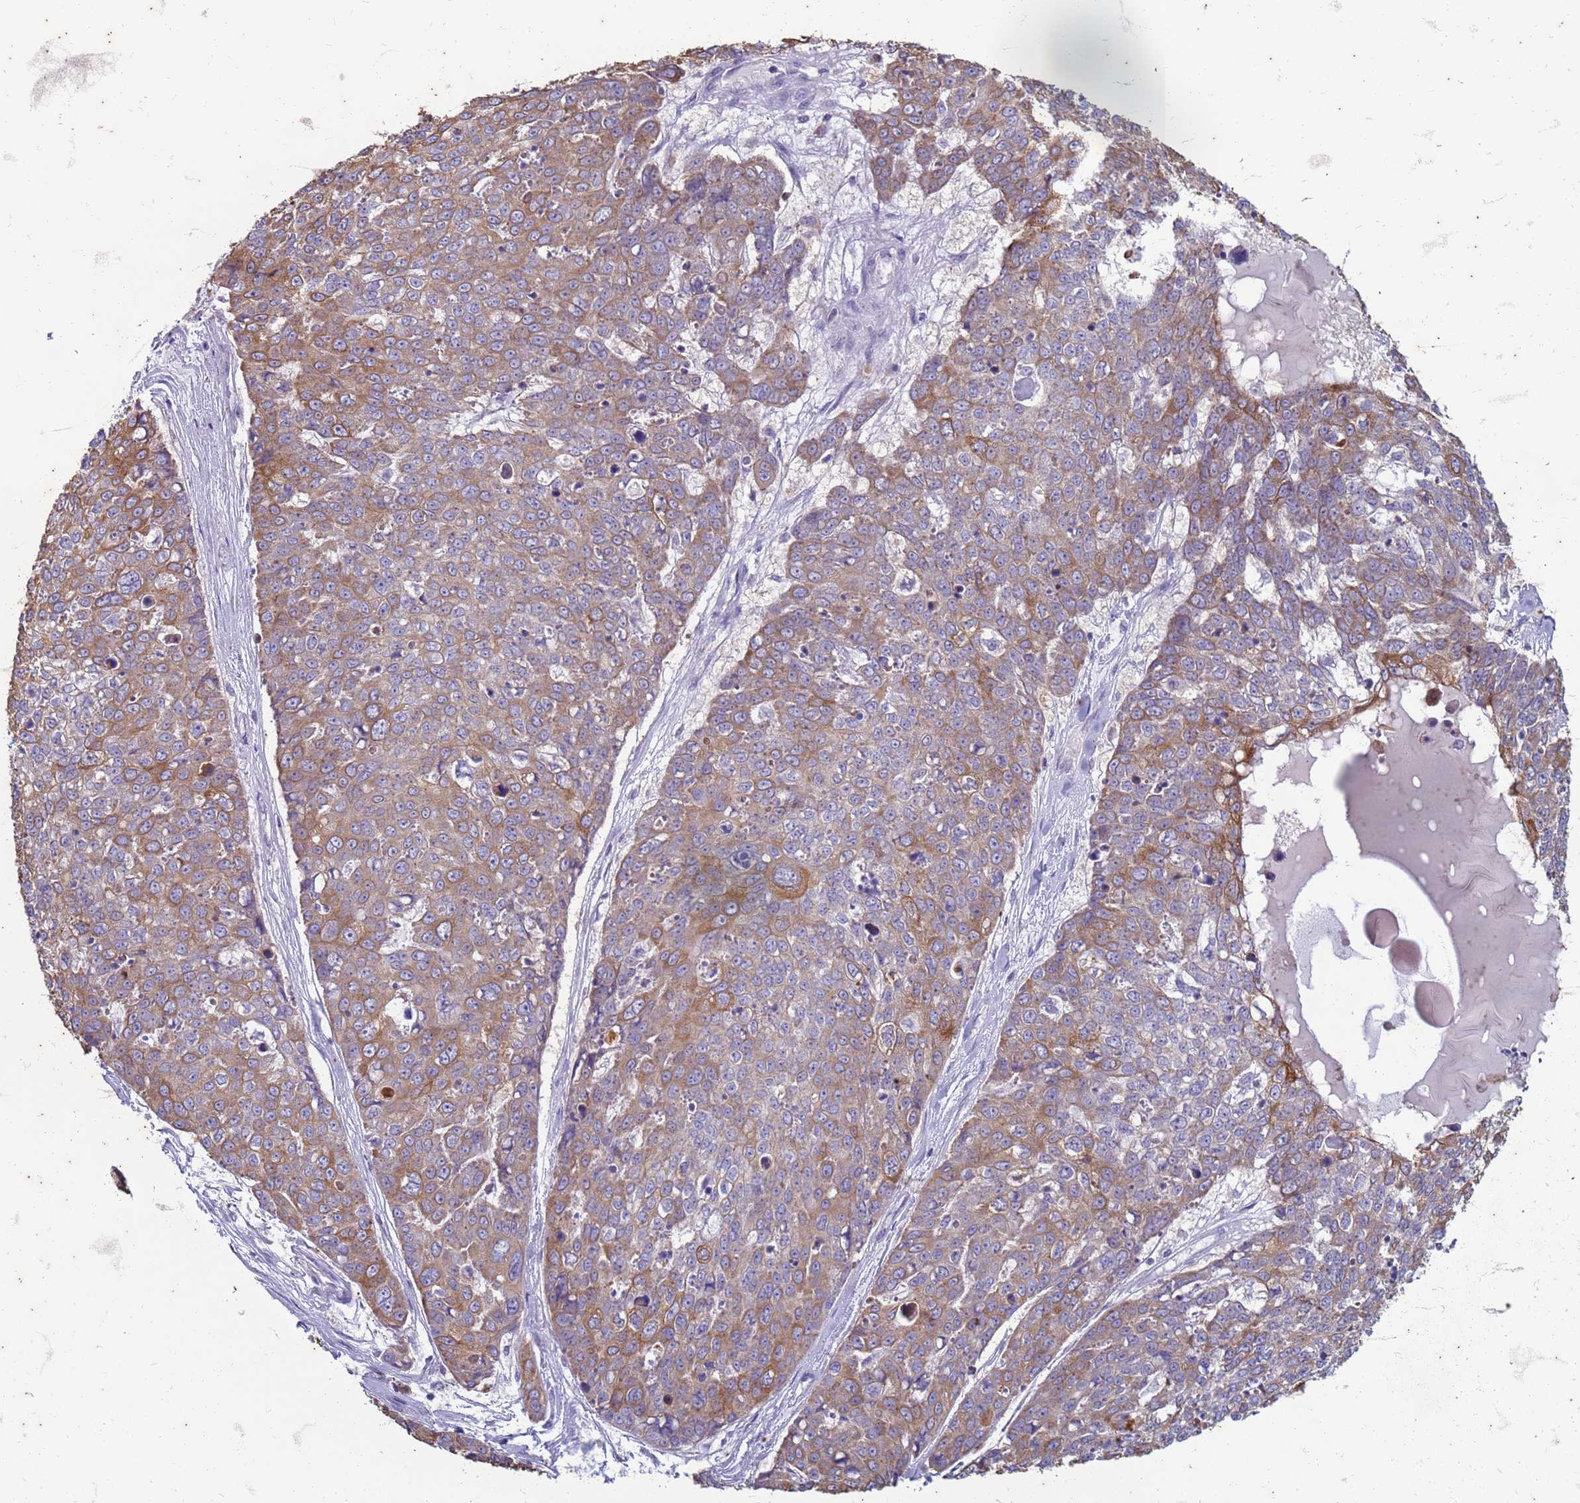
{"staining": {"intensity": "moderate", "quantity": "25%-75%", "location": "cytoplasmic/membranous"}, "tissue": "skin cancer", "cell_type": "Tumor cells", "image_type": "cancer", "snomed": [{"axis": "morphology", "description": "Squamous cell carcinoma, NOS"}, {"axis": "topography", "description": "Skin"}], "caption": "The image displays a brown stain indicating the presence of a protein in the cytoplasmic/membranous of tumor cells in skin squamous cell carcinoma. (IHC, brightfield microscopy, high magnification).", "gene": "SUCO", "patient": {"sex": "female", "age": 44}}